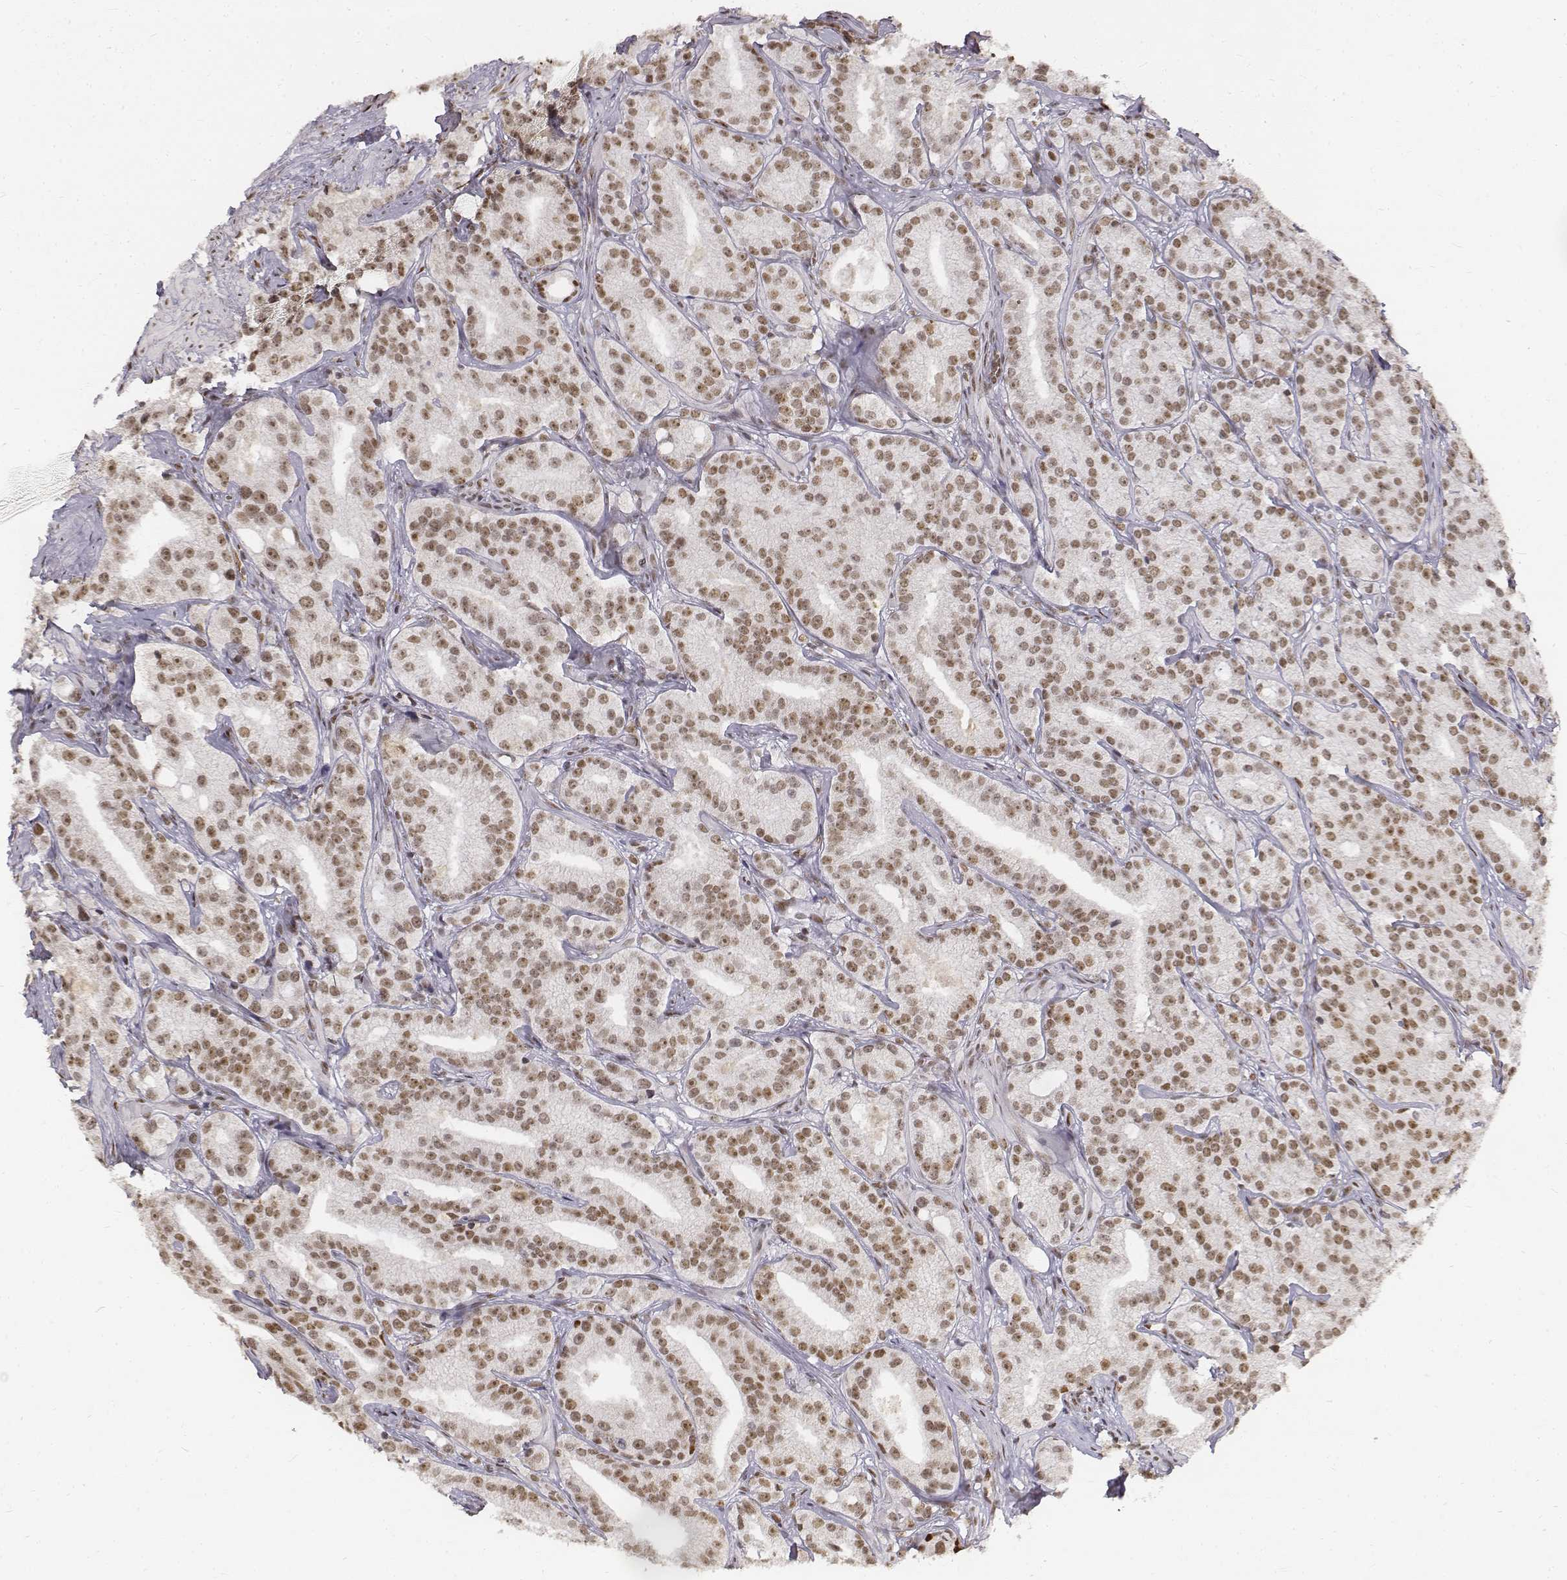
{"staining": {"intensity": "moderate", "quantity": ">75%", "location": "nuclear"}, "tissue": "prostate cancer", "cell_type": "Tumor cells", "image_type": "cancer", "snomed": [{"axis": "morphology", "description": "Adenocarcinoma, High grade"}, {"axis": "topography", "description": "Prostate"}], "caption": "Moderate nuclear protein positivity is present in approximately >75% of tumor cells in prostate adenocarcinoma (high-grade).", "gene": "PHF6", "patient": {"sex": "male", "age": 75}}